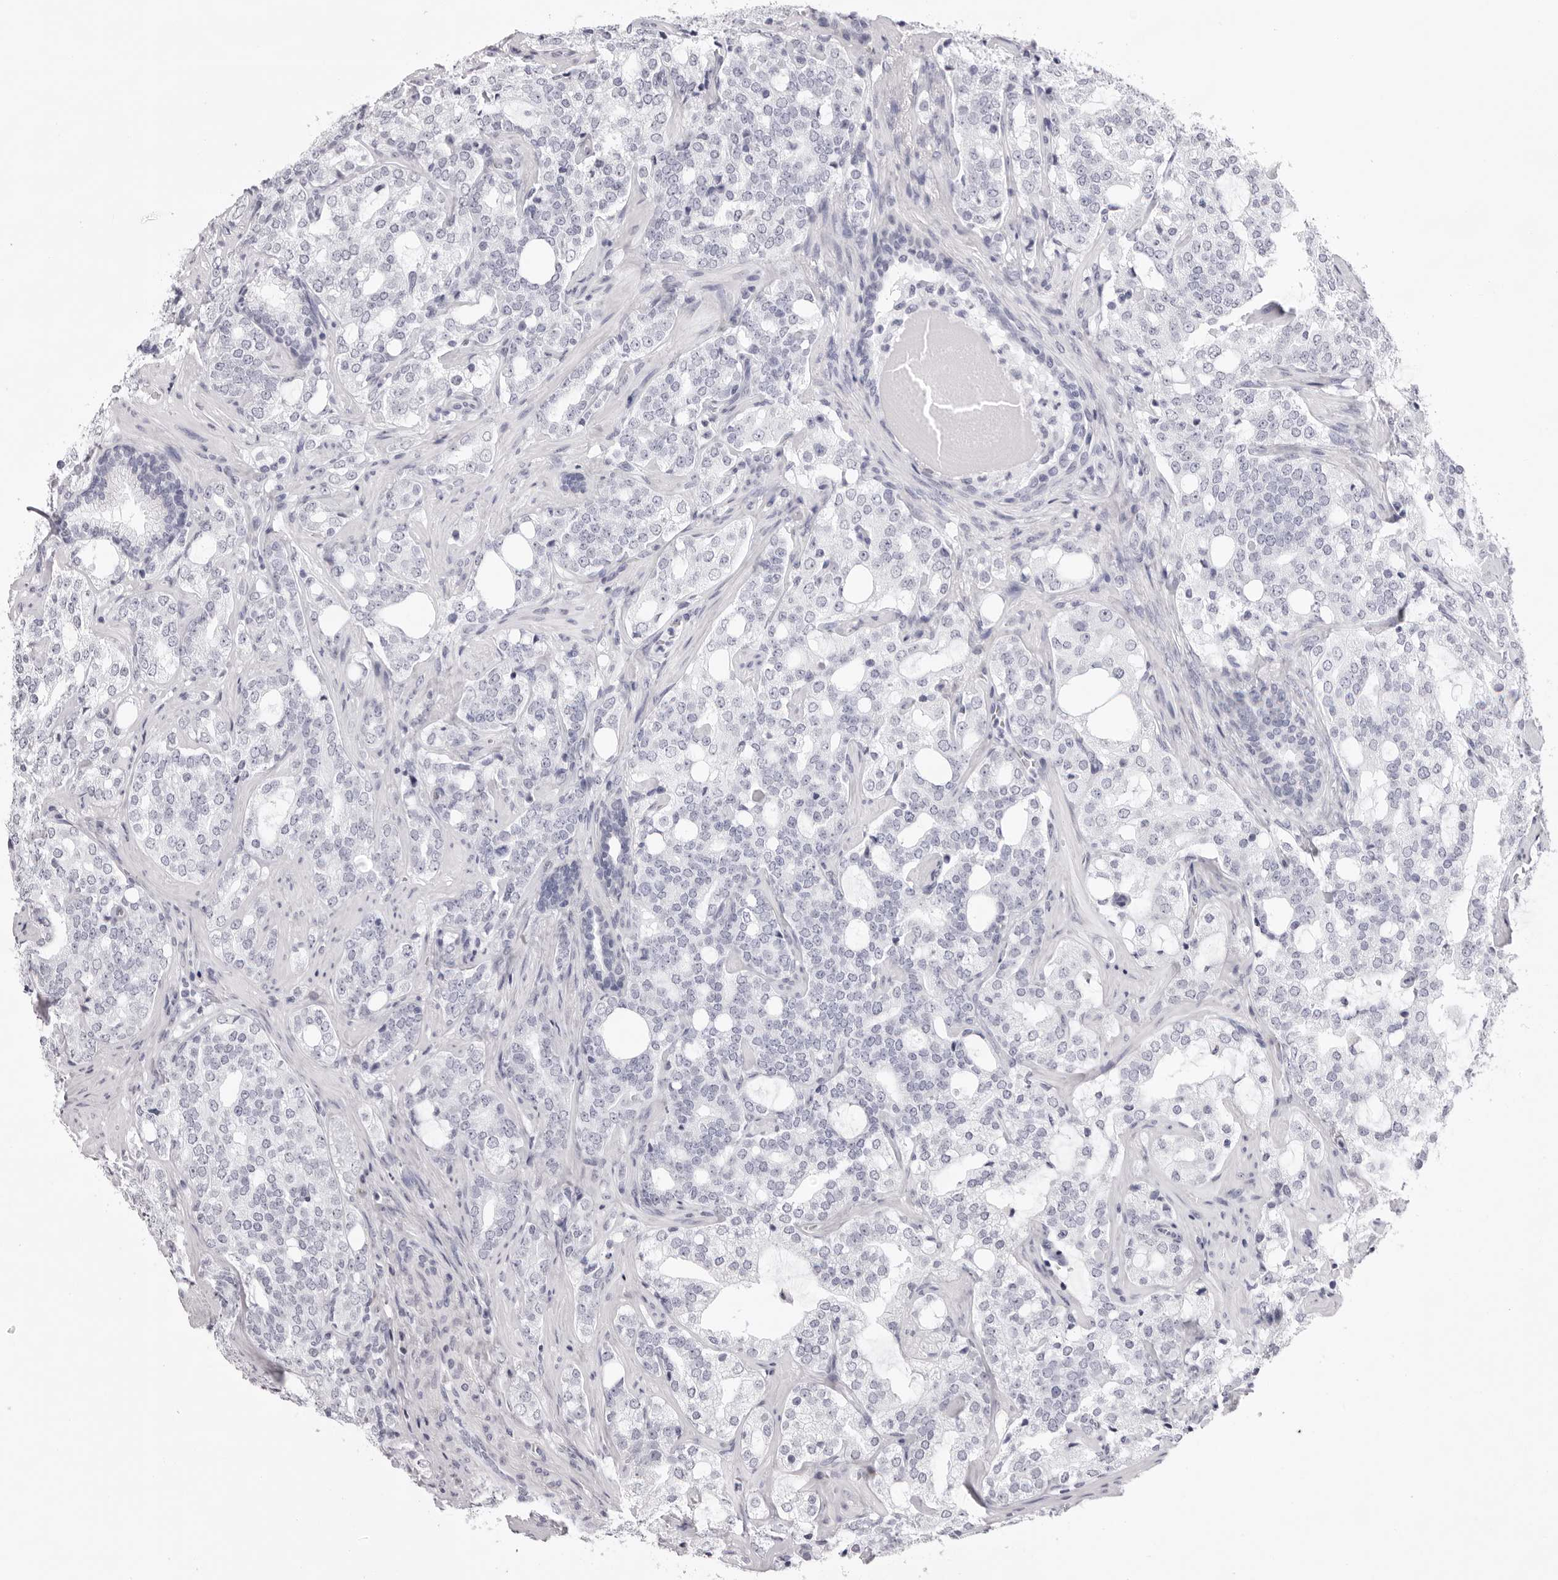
{"staining": {"intensity": "negative", "quantity": "none", "location": "none"}, "tissue": "prostate cancer", "cell_type": "Tumor cells", "image_type": "cancer", "snomed": [{"axis": "morphology", "description": "Adenocarcinoma, High grade"}, {"axis": "topography", "description": "Prostate"}], "caption": "The image displays no staining of tumor cells in high-grade adenocarcinoma (prostate).", "gene": "SMIM2", "patient": {"sex": "male", "age": 64}}